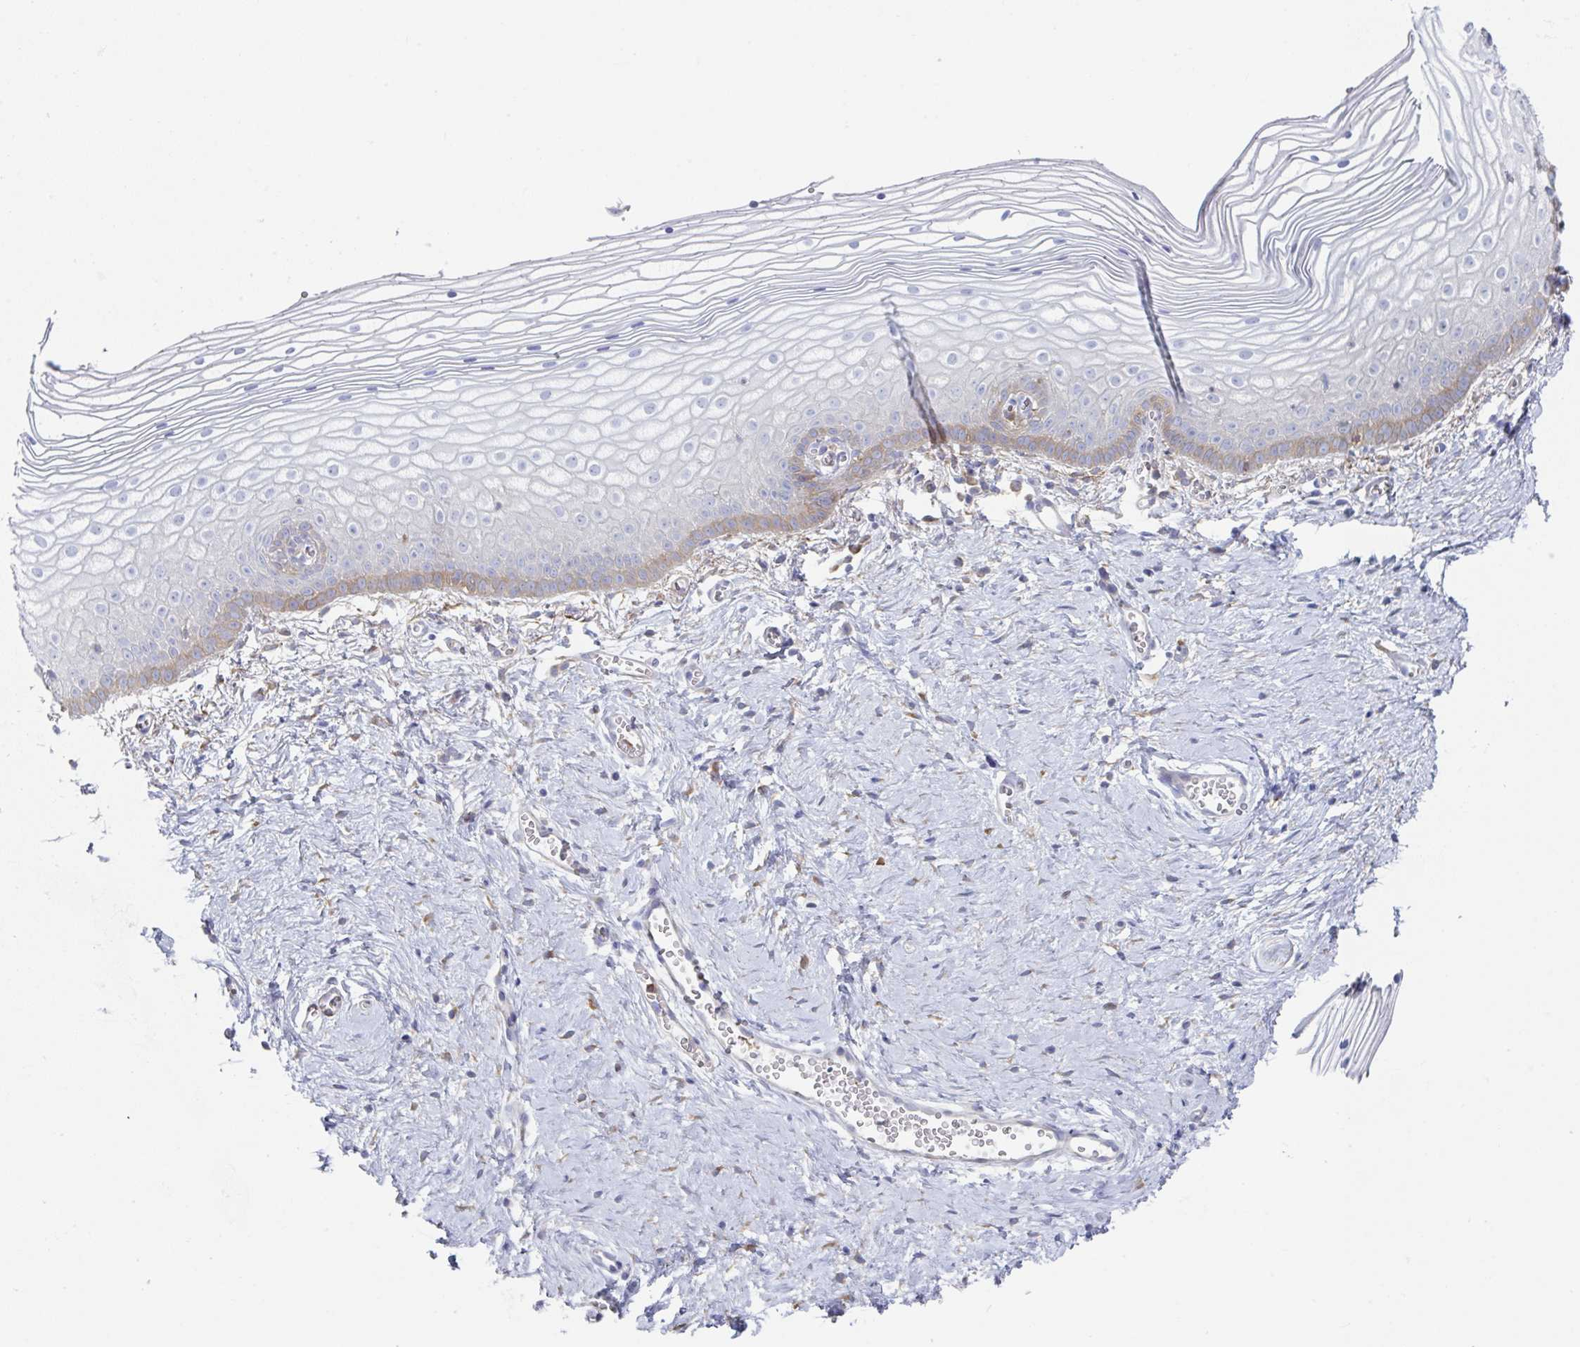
{"staining": {"intensity": "moderate", "quantity": "<25%", "location": "cytoplasmic/membranous"}, "tissue": "vagina", "cell_type": "Squamous epithelial cells", "image_type": "normal", "snomed": [{"axis": "morphology", "description": "Normal tissue, NOS"}, {"axis": "topography", "description": "Vagina"}], "caption": "The histopathology image displays staining of unremarkable vagina, revealing moderate cytoplasmic/membranous protein positivity (brown color) within squamous epithelial cells. (DAB (3,3'-diaminobenzidine) IHC, brown staining for protein, blue staining for nuclei).", "gene": "AMPD2", "patient": {"sex": "female", "age": 56}}